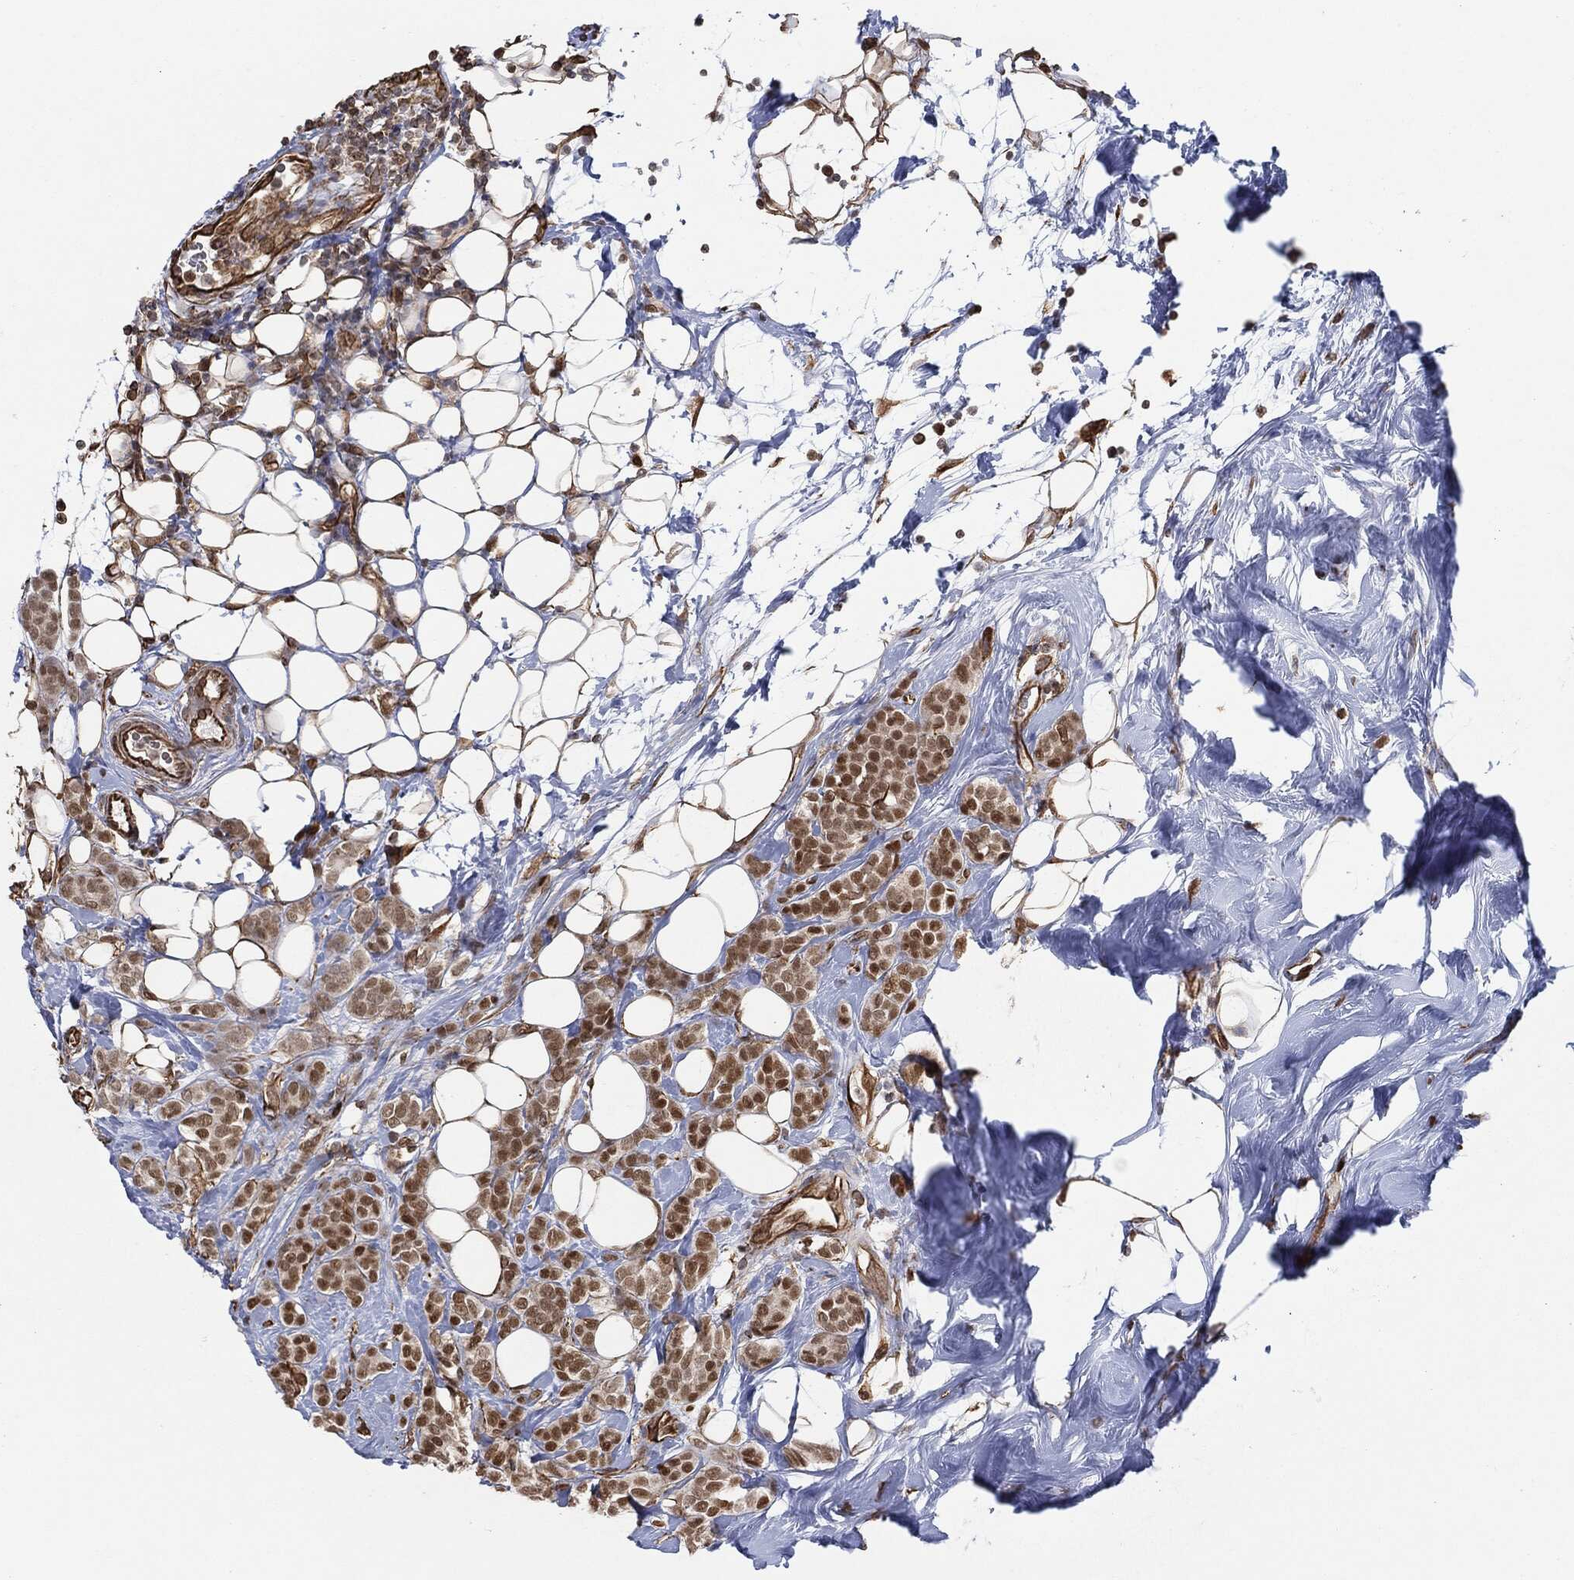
{"staining": {"intensity": "strong", "quantity": "<25%", "location": "nuclear"}, "tissue": "breast cancer", "cell_type": "Tumor cells", "image_type": "cancer", "snomed": [{"axis": "morphology", "description": "Lobular carcinoma"}, {"axis": "topography", "description": "Breast"}], "caption": "Protein expression analysis of breast cancer displays strong nuclear positivity in about <25% of tumor cells.", "gene": "TP53RK", "patient": {"sex": "female", "age": 49}}